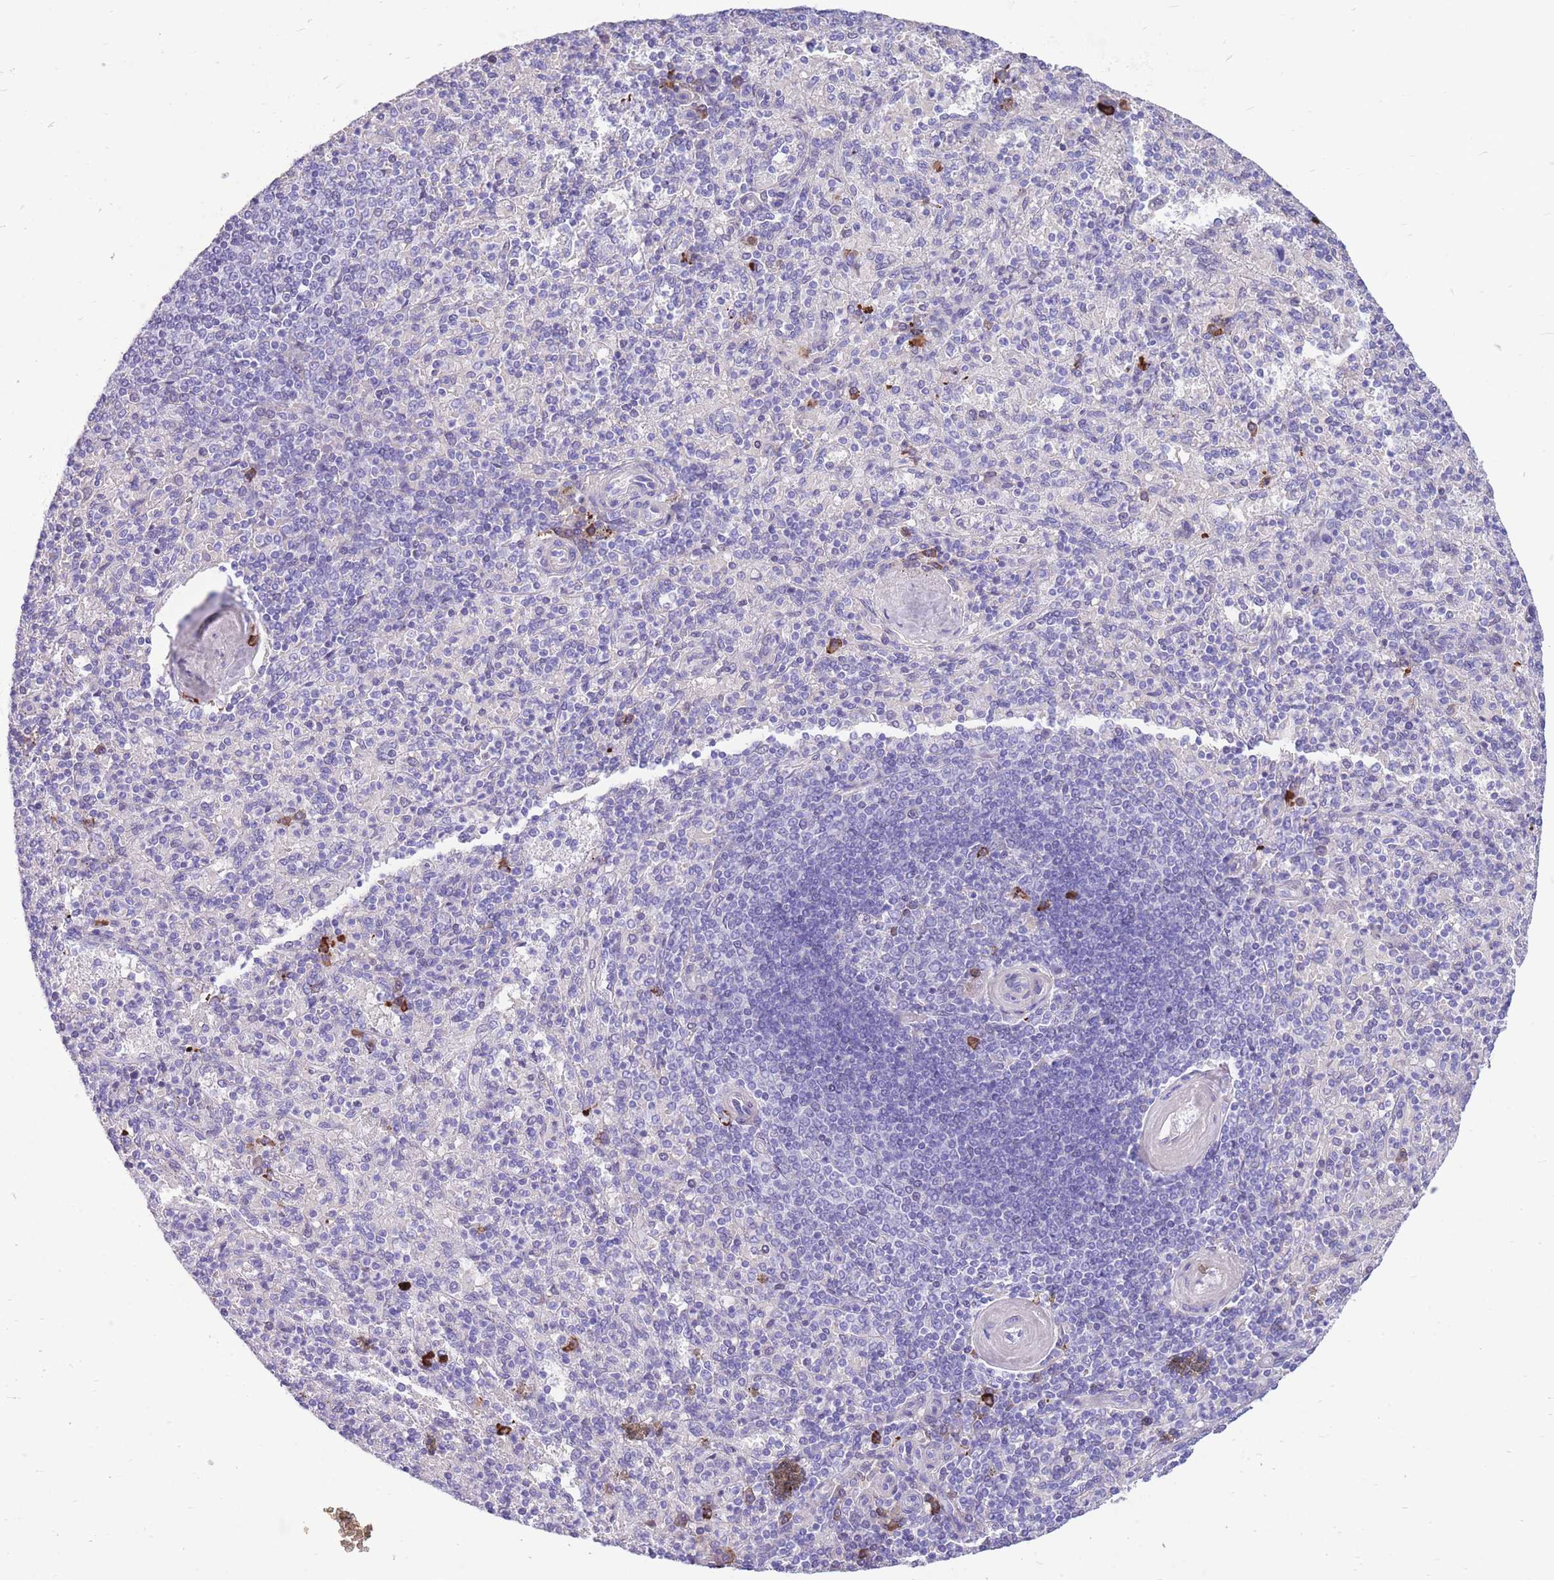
{"staining": {"intensity": "strong", "quantity": "<25%", "location": "cytoplasmic/membranous"}, "tissue": "spleen", "cell_type": "Cells in red pulp", "image_type": "normal", "snomed": [{"axis": "morphology", "description": "Normal tissue, NOS"}, {"axis": "topography", "description": "Spleen"}], "caption": "A brown stain highlights strong cytoplasmic/membranous positivity of a protein in cells in red pulp of unremarkable spleen. (Stains: DAB in brown, nuclei in blue, Microscopy: brightfield microscopy at high magnification).", "gene": "ZFP62", "patient": {"sex": "male", "age": 82}}